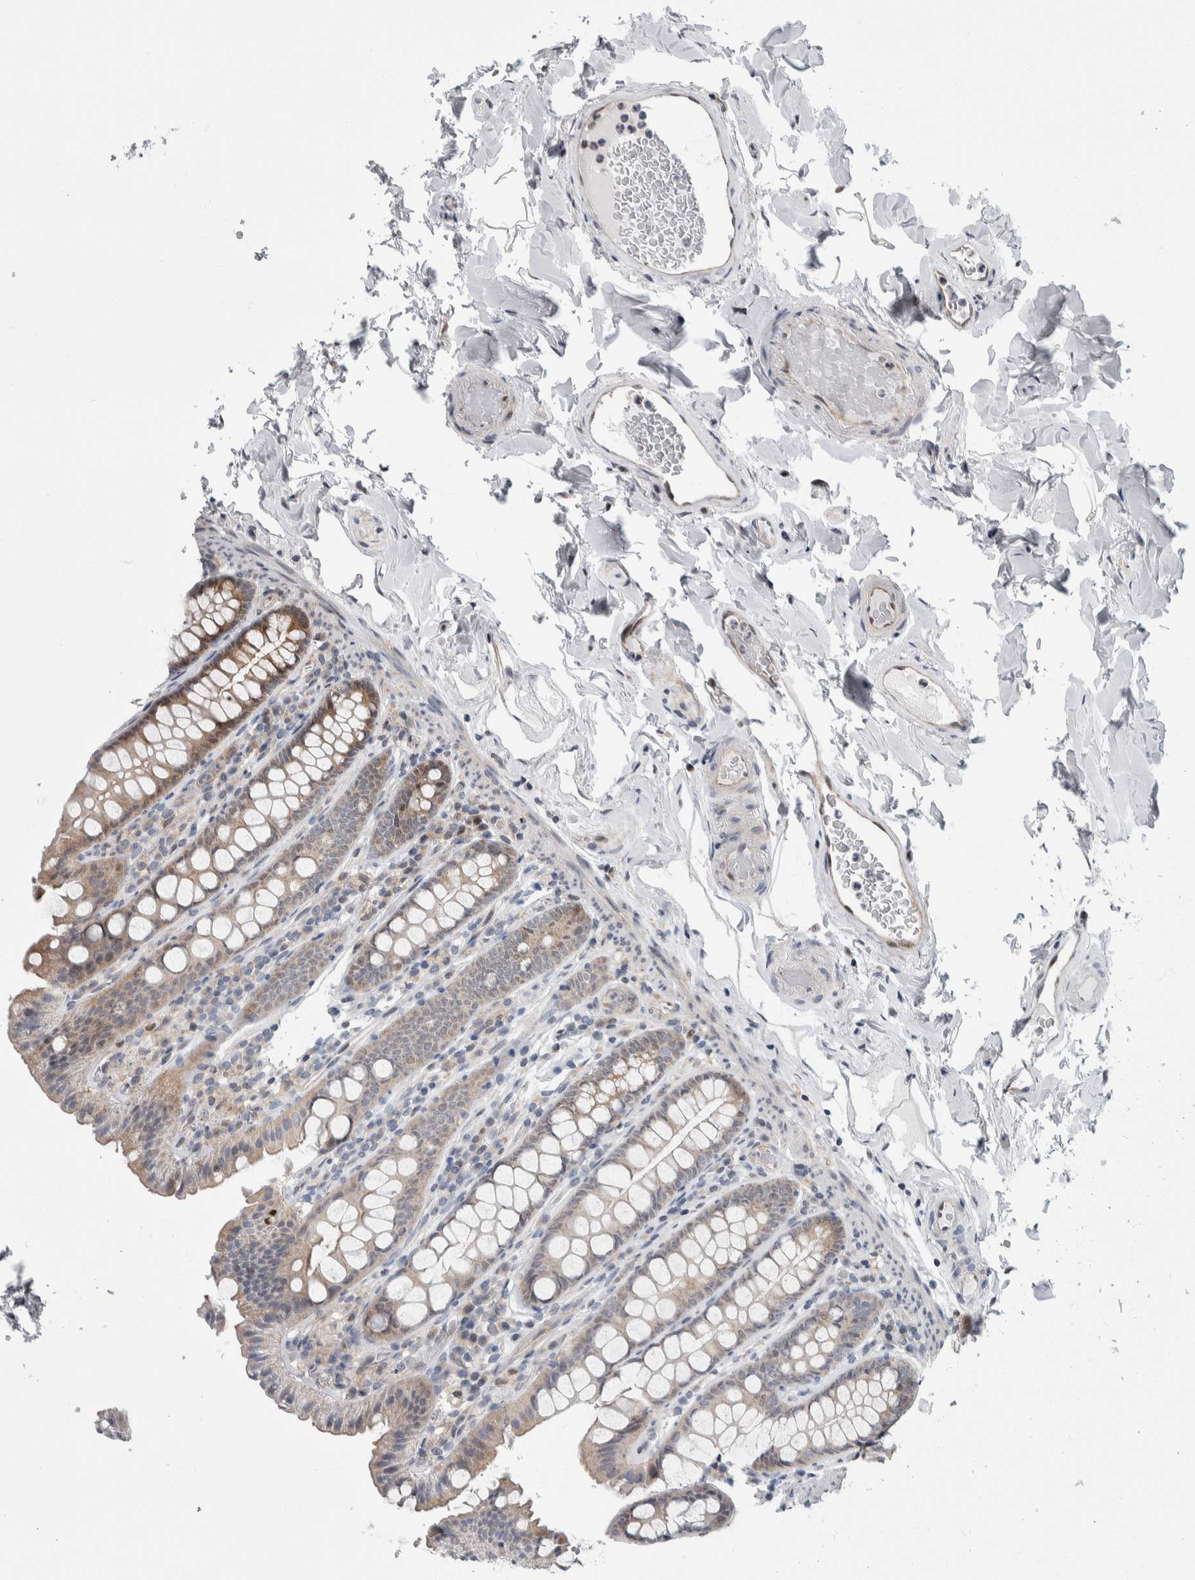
{"staining": {"intensity": "weak", "quantity": "25%-75%", "location": "cytoplasmic/membranous,nuclear"}, "tissue": "colon", "cell_type": "Endothelial cells", "image_type": "normal", "snomed": [{"axis": "morphology", "description": "Normal tissue, NOS"}, {"axis": "topography", "description": "Colon"}, {"axis": "topography", "description": "Peripheral nerve tissue"}], "caption": "Immunohistochemical staining of benign colon exhibits weak cytoplasmic/membranous,nuclear protein expression in approximately 25%-75% of endothelial cells.", "gene": "PTPA", "patient": {"sex": "female", "age": 61}}